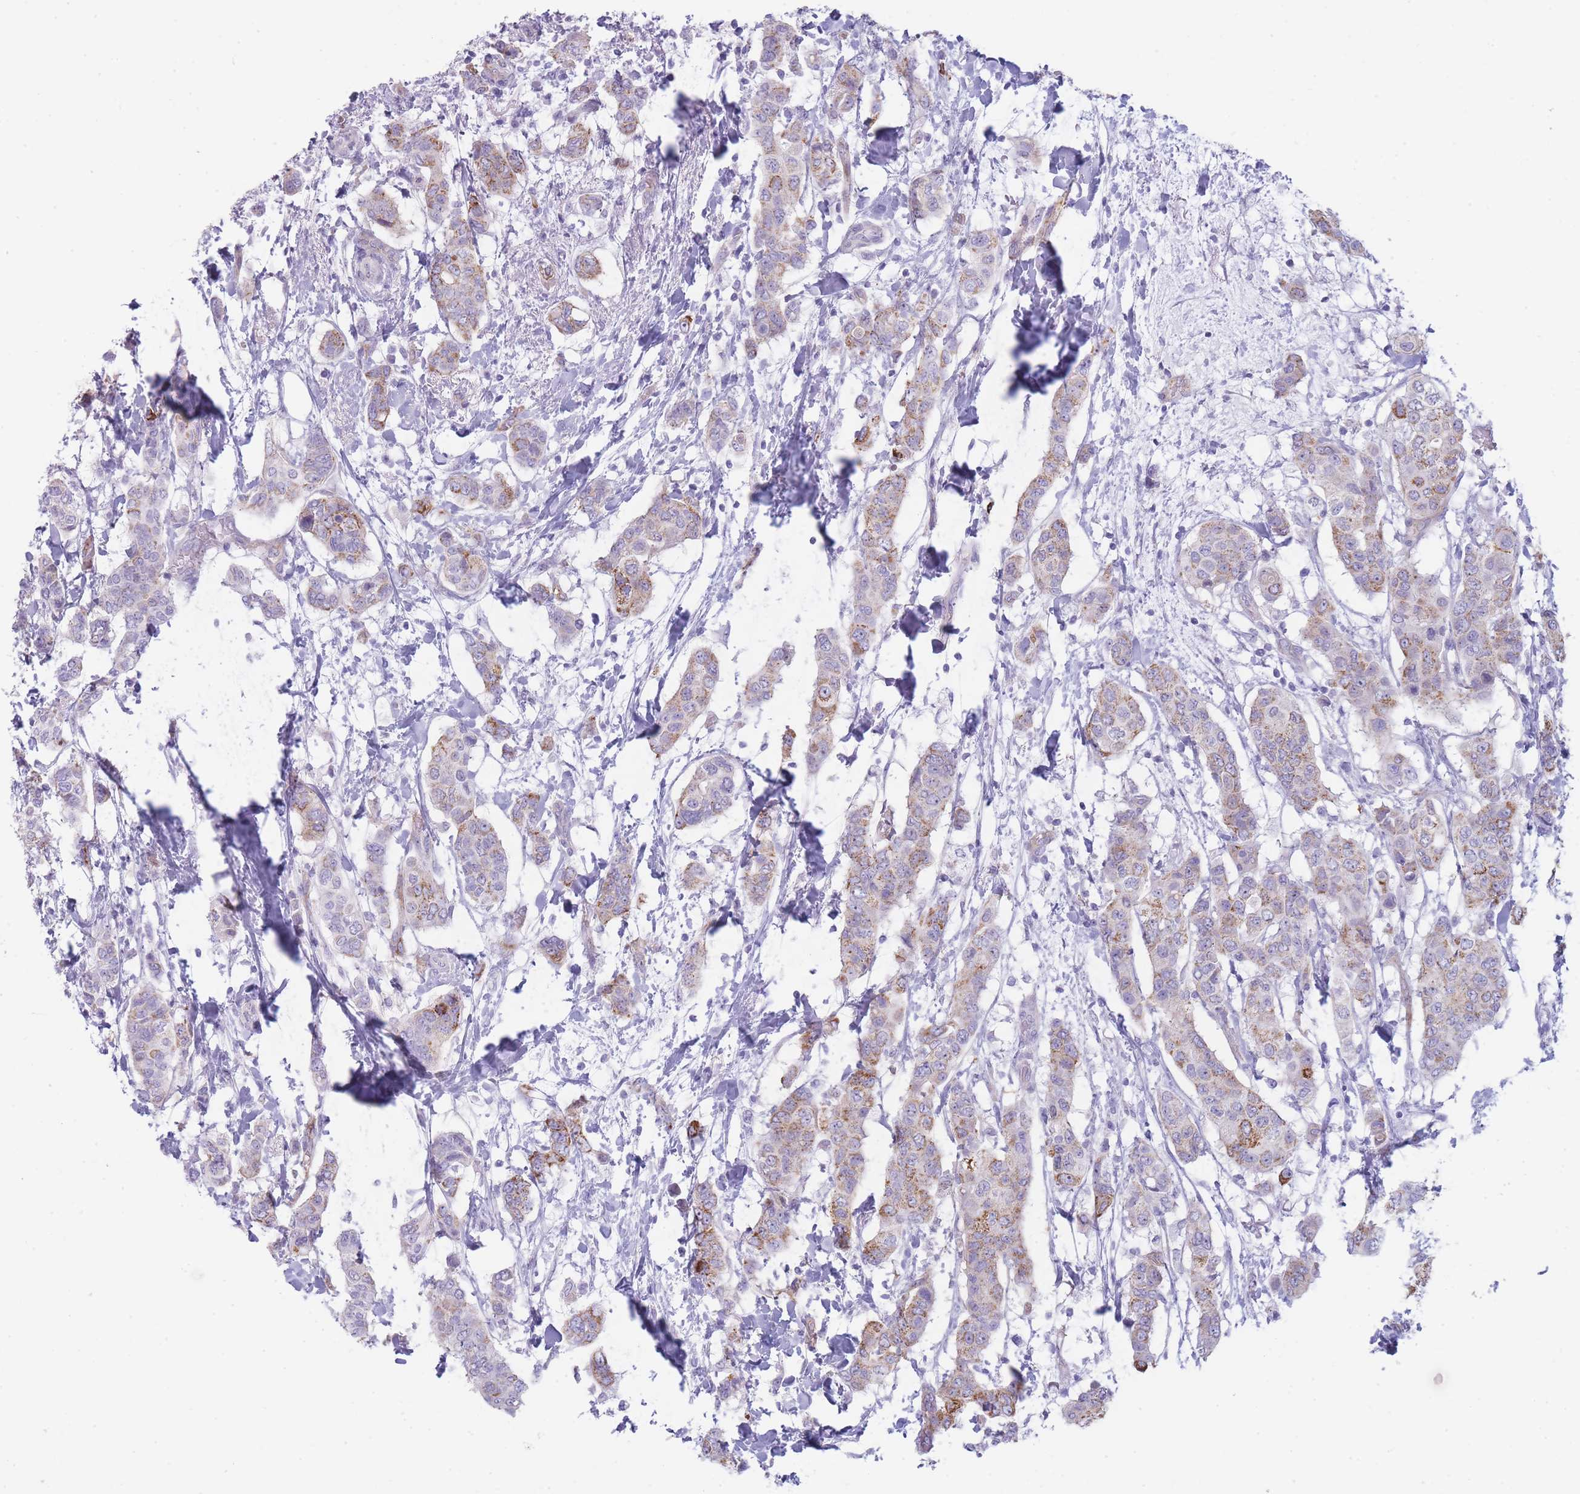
{"staining": {"intensity": "moderate", "quantity": "25%-75%", "location": "cytoplasmic/membranous"}, "tissue": "breast cancer", "cell_type": "Tumor cells", "image_type": "cancer", "snomed": [{"axis": "morphology", "description": "Lobular carcinoma"}, {"axis": "topography", "description": "Breast"}], "caption": "Lobular carcinoma (breast) was stained to show a protein in brown. There is medium levels of moderate cytoplasmic/membranous positivity in approximately 25%-75% of tumor cells. Using DAB (brown) and hematoxylin (blue) stains, captured at high magnification using brightfield microscopy.", "gene": "UTP14A", "patient": {"sex": "female", "age": 51}}